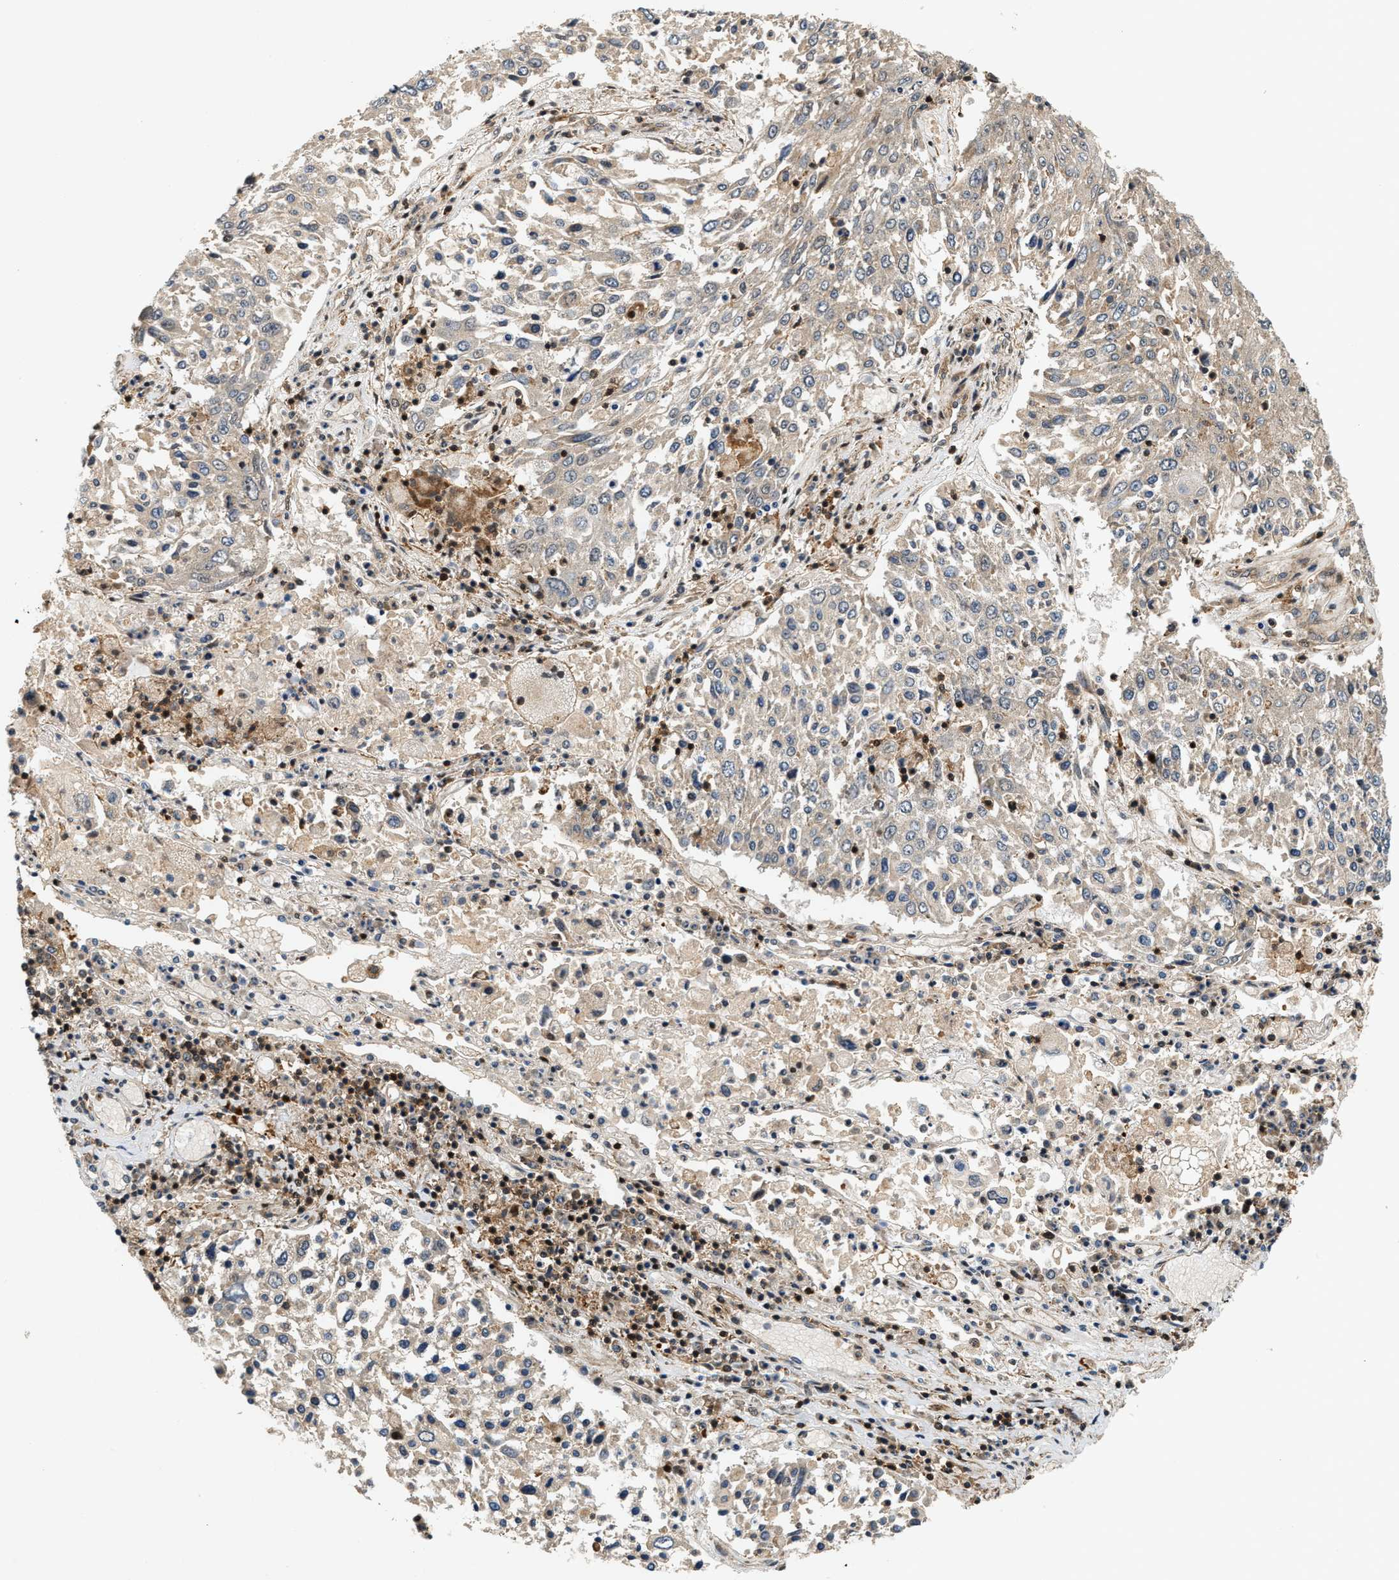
{"staining": {"intensity": "weak", "quantity": "25%-75%", "location": "nuclear"}, "tissue": "lung cancer", "cell_type": "Tumor cells", "image_type": "cancer", "snomed": [{"axis": "morphology", "description": "Squamous cell carcinoma, NOS"}, {"axis": "topography", "description": "Lung"}], "caption": "DAB immunohistochemical staining of human squamous cell carcinoma (lung) exhibits weak nuclear protein expression in about 25%-75% of tumor cells.", "gene": "SAMD9", "patient": {"sex": "male", "age": 65}}